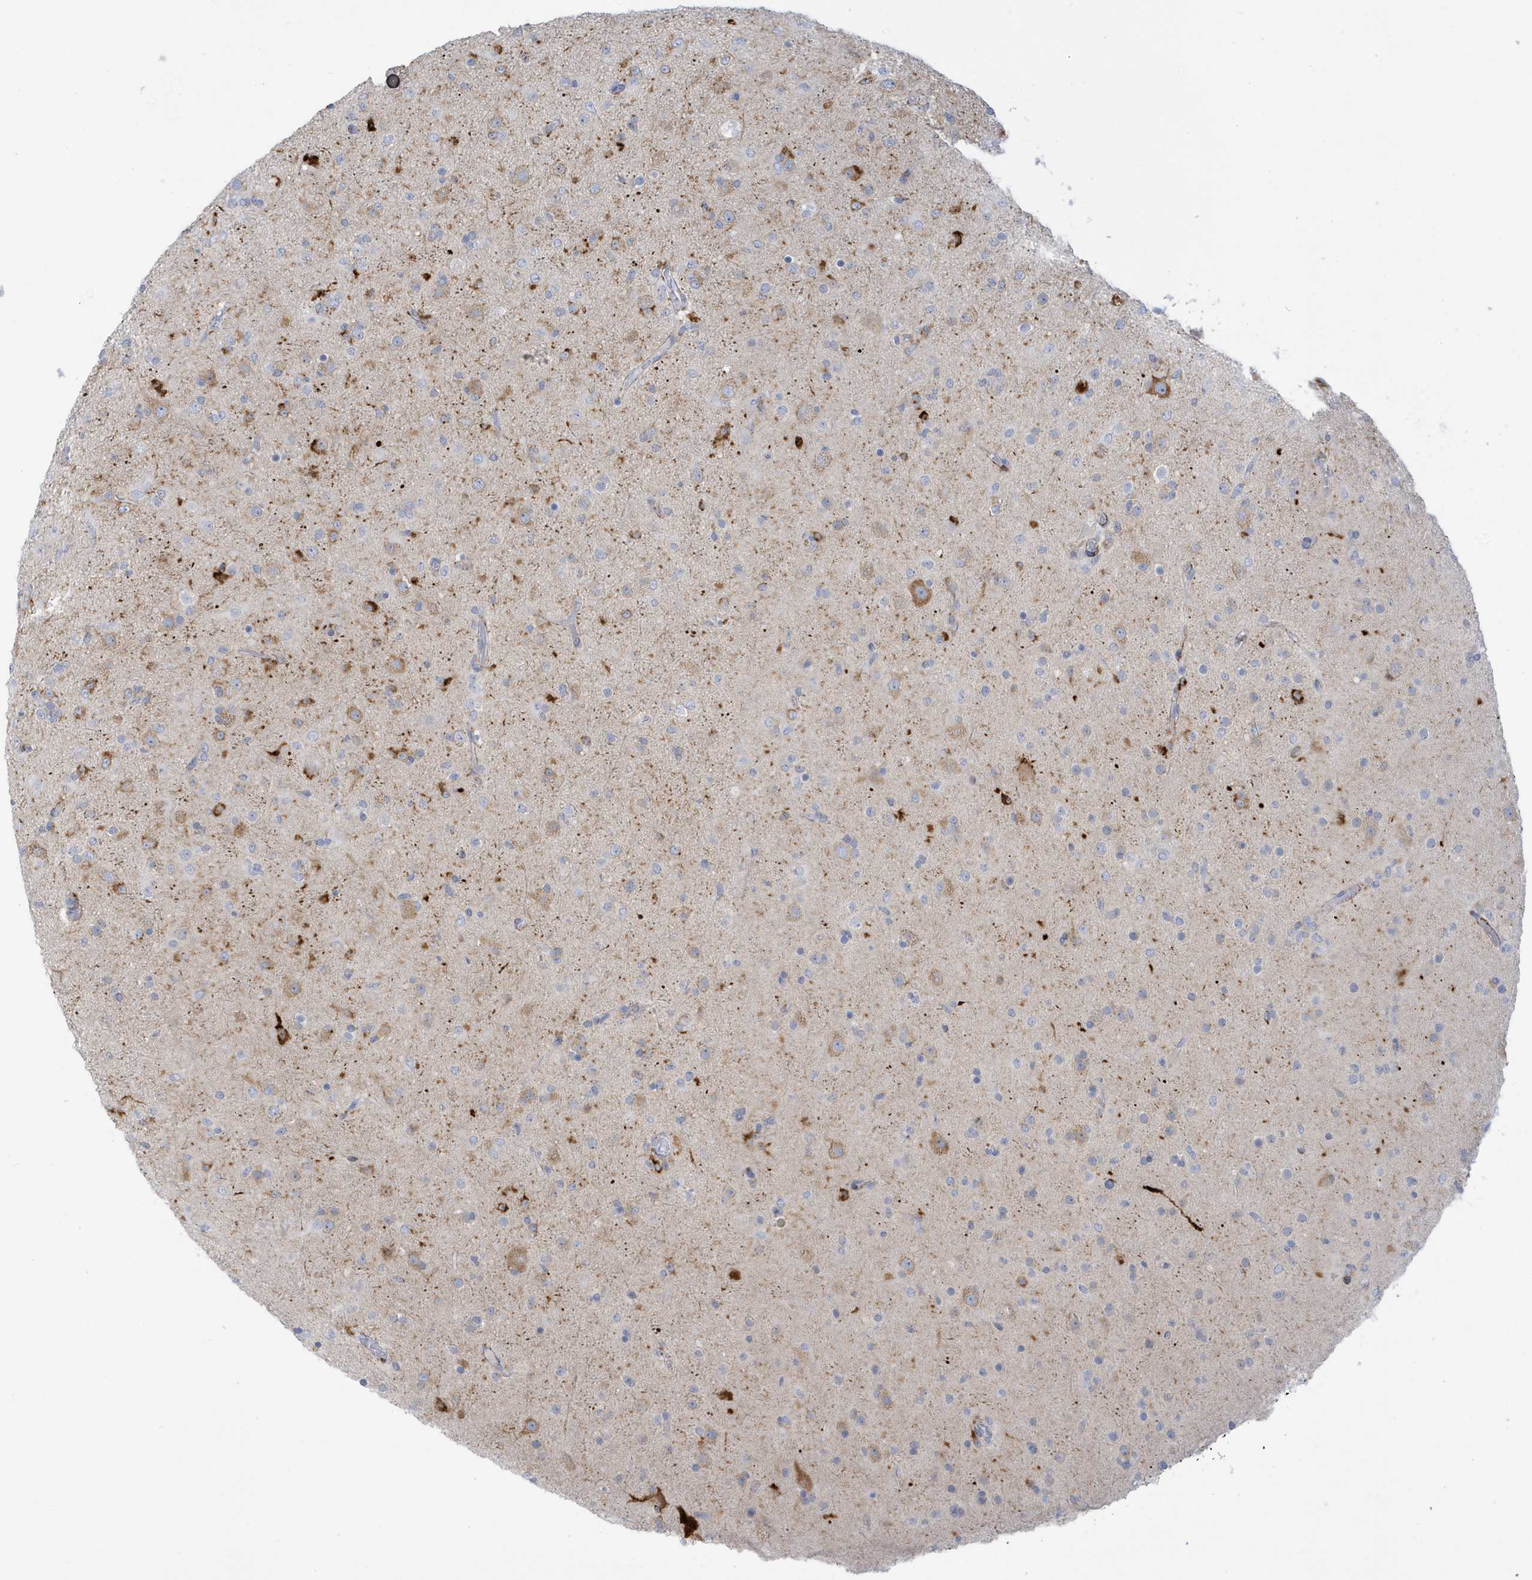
{"staining": {"intensity": "negative", "quantity": "none", "location": "none"}, "tissue": "glioma", "cell_type": "Tumor cells", "image_type": "cancer", "snomed": [{"axis": "morphology", "description": "Glioma, malignant, Low grade"}, {"axis": "topography", "description": "Brain"}], "caption": "Micrograph shows no protein expression in tumor cells of low-grade glioma (malignant) tissue.", "gene": "PERM1", "patient": {"sex": "male", "age": 65}}